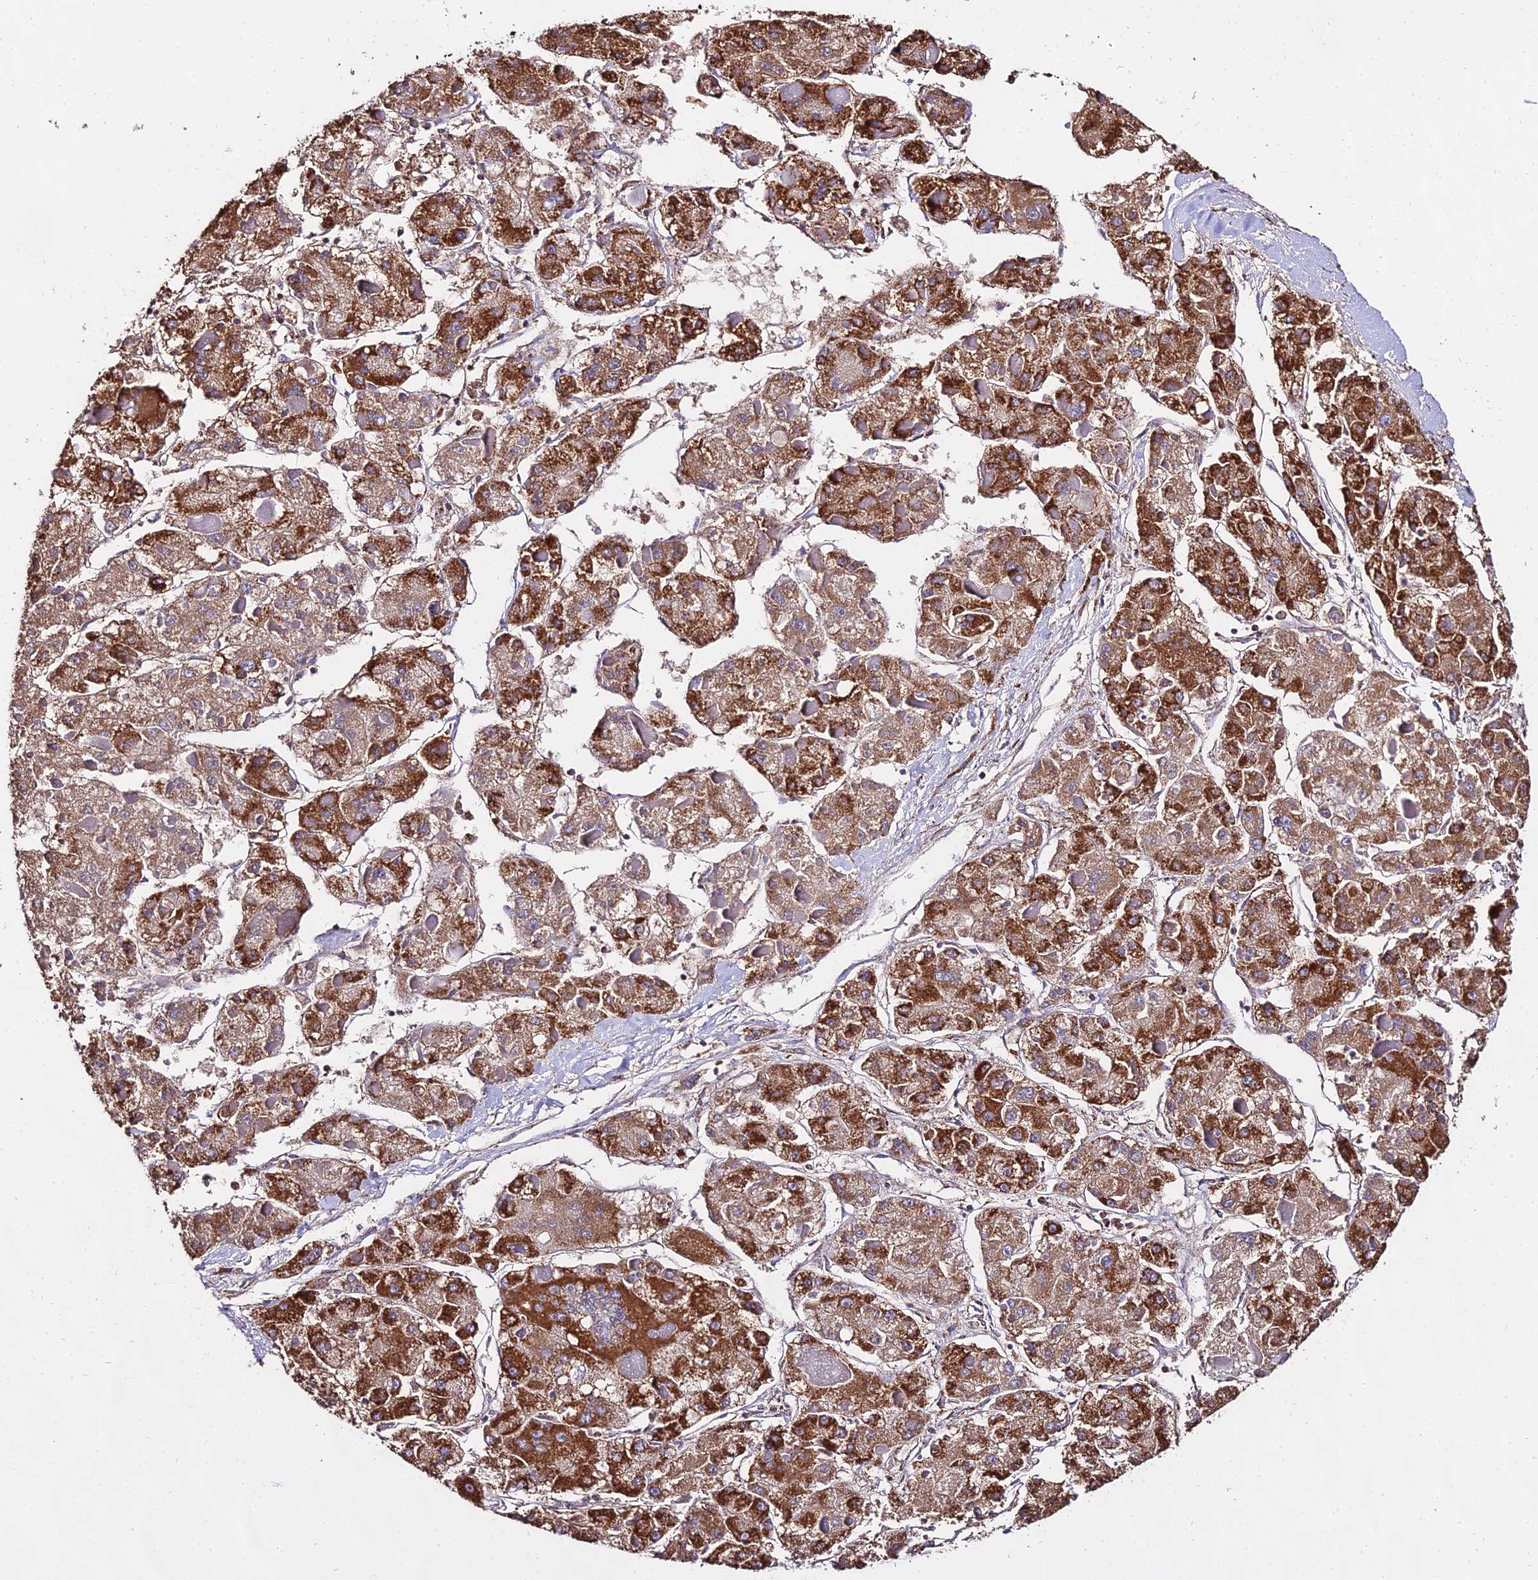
{"staining": {"intensity": "strong", "quantity": ">75%", "location": "cytoplasmic/membranous"}, "tissue": "liver cancer", "cell_type": "Tumor cells", "image_type": "cancer", "snomed": [{"axis": "morphology", "description": "Carcinoma, Hepatocellular, NOS"}, {"axis": "topography", "description": "Liver"}], "caption": "Hepatocellular carcinoma (liver) tissue displays strong cytoplasmic/membranous staining in about >75% of tumor cells", "gene": "ATP5PD", "patient": {"sex": "female", "age": 73}}